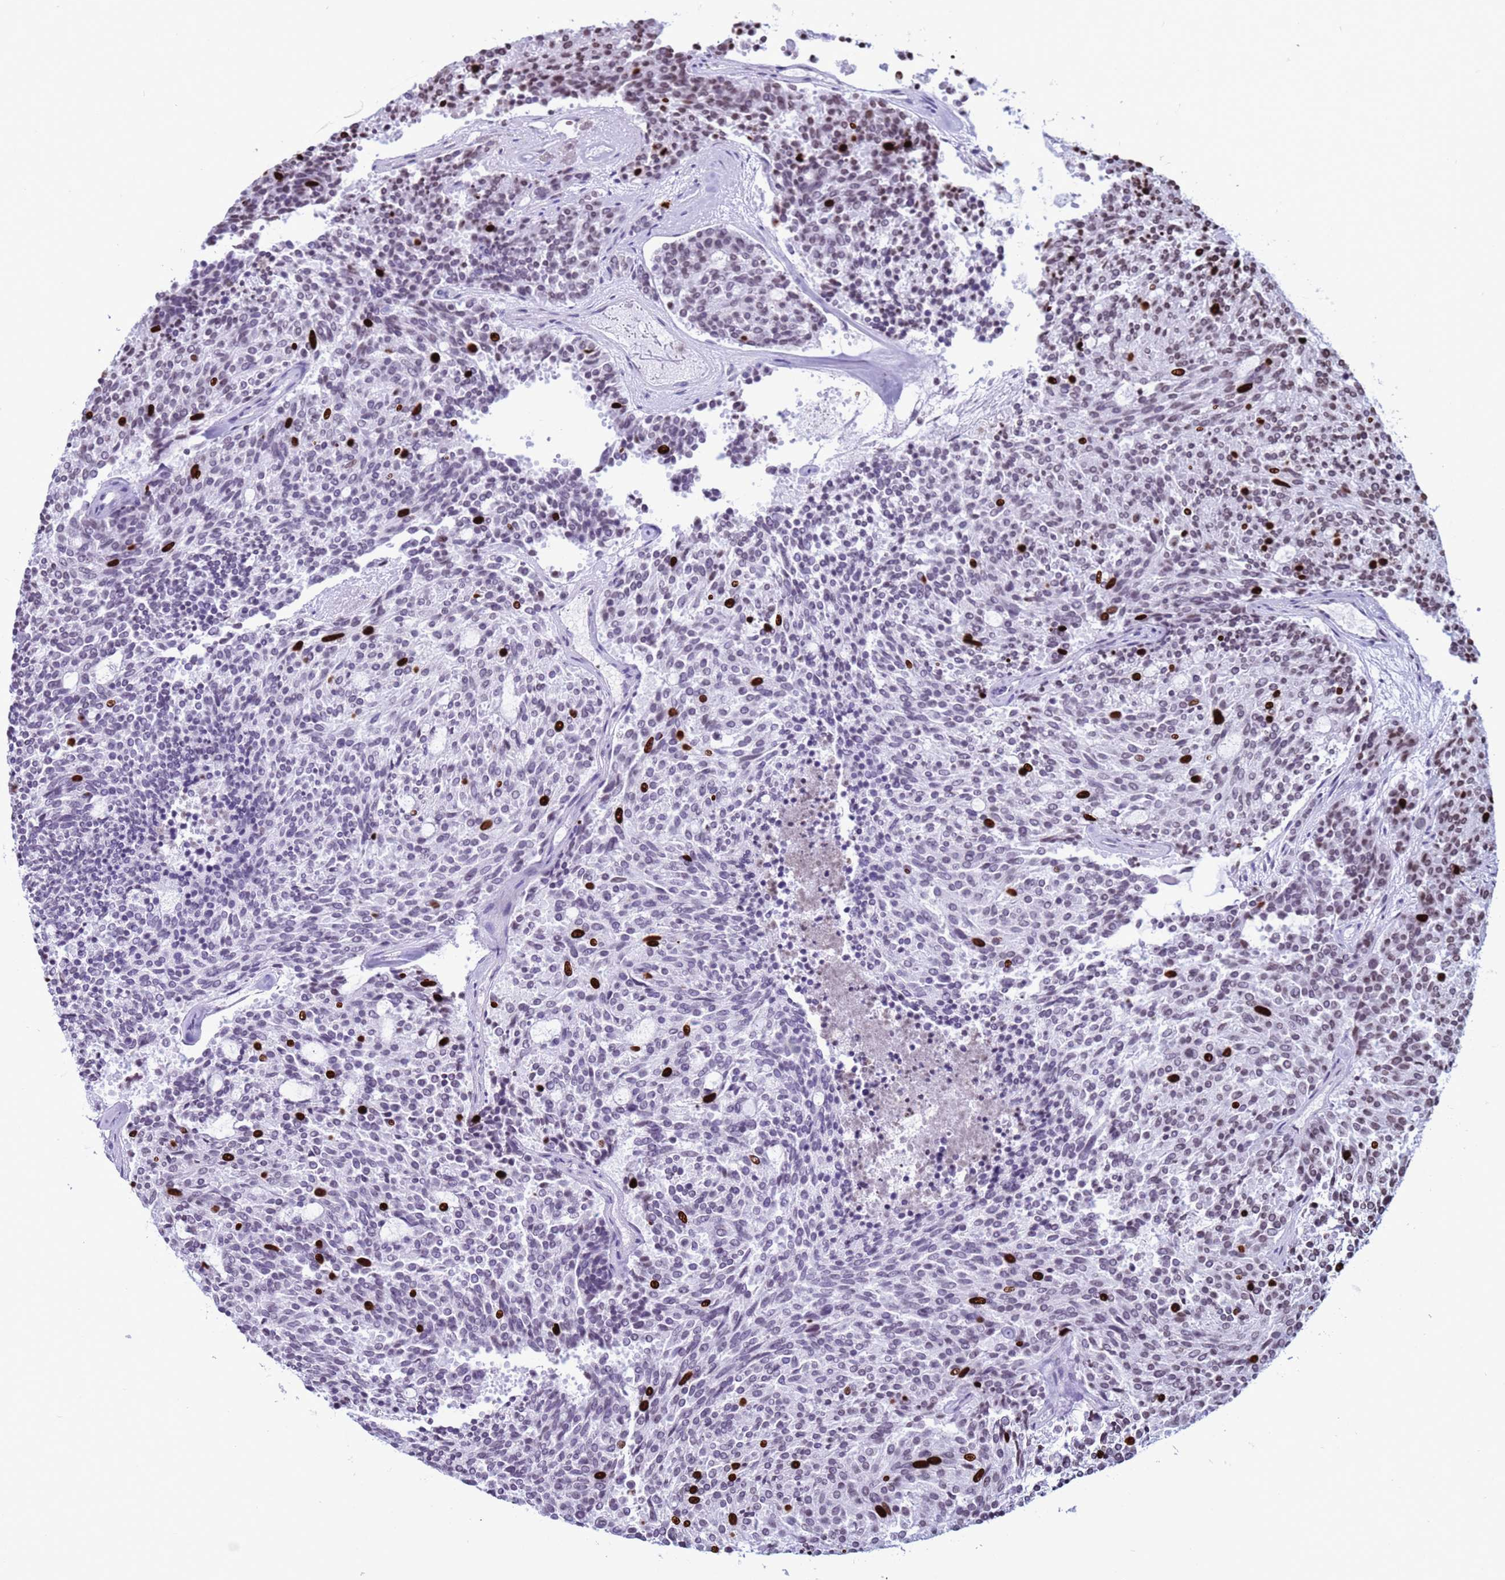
{"staining": {"intensity": "strong", "quantity": "<25%", "location": "nuclear"}, "tissue": "carcinoid", "cell_type": "Tumor cells", "image_type": "cancer", "snomed": [{"axis": "morphology", "description": "Carcinoid, malignant, NOS"}, {"axis": "topography", "description": "Pancreas"}], "caption": "Immunohistochemical staining of malignant carcinoid displays medium levels of strong nuclear protein staining in about <25% of tumor cells.", "gene": "H4C8", "patient": {"sex": "female", "age": 54}}